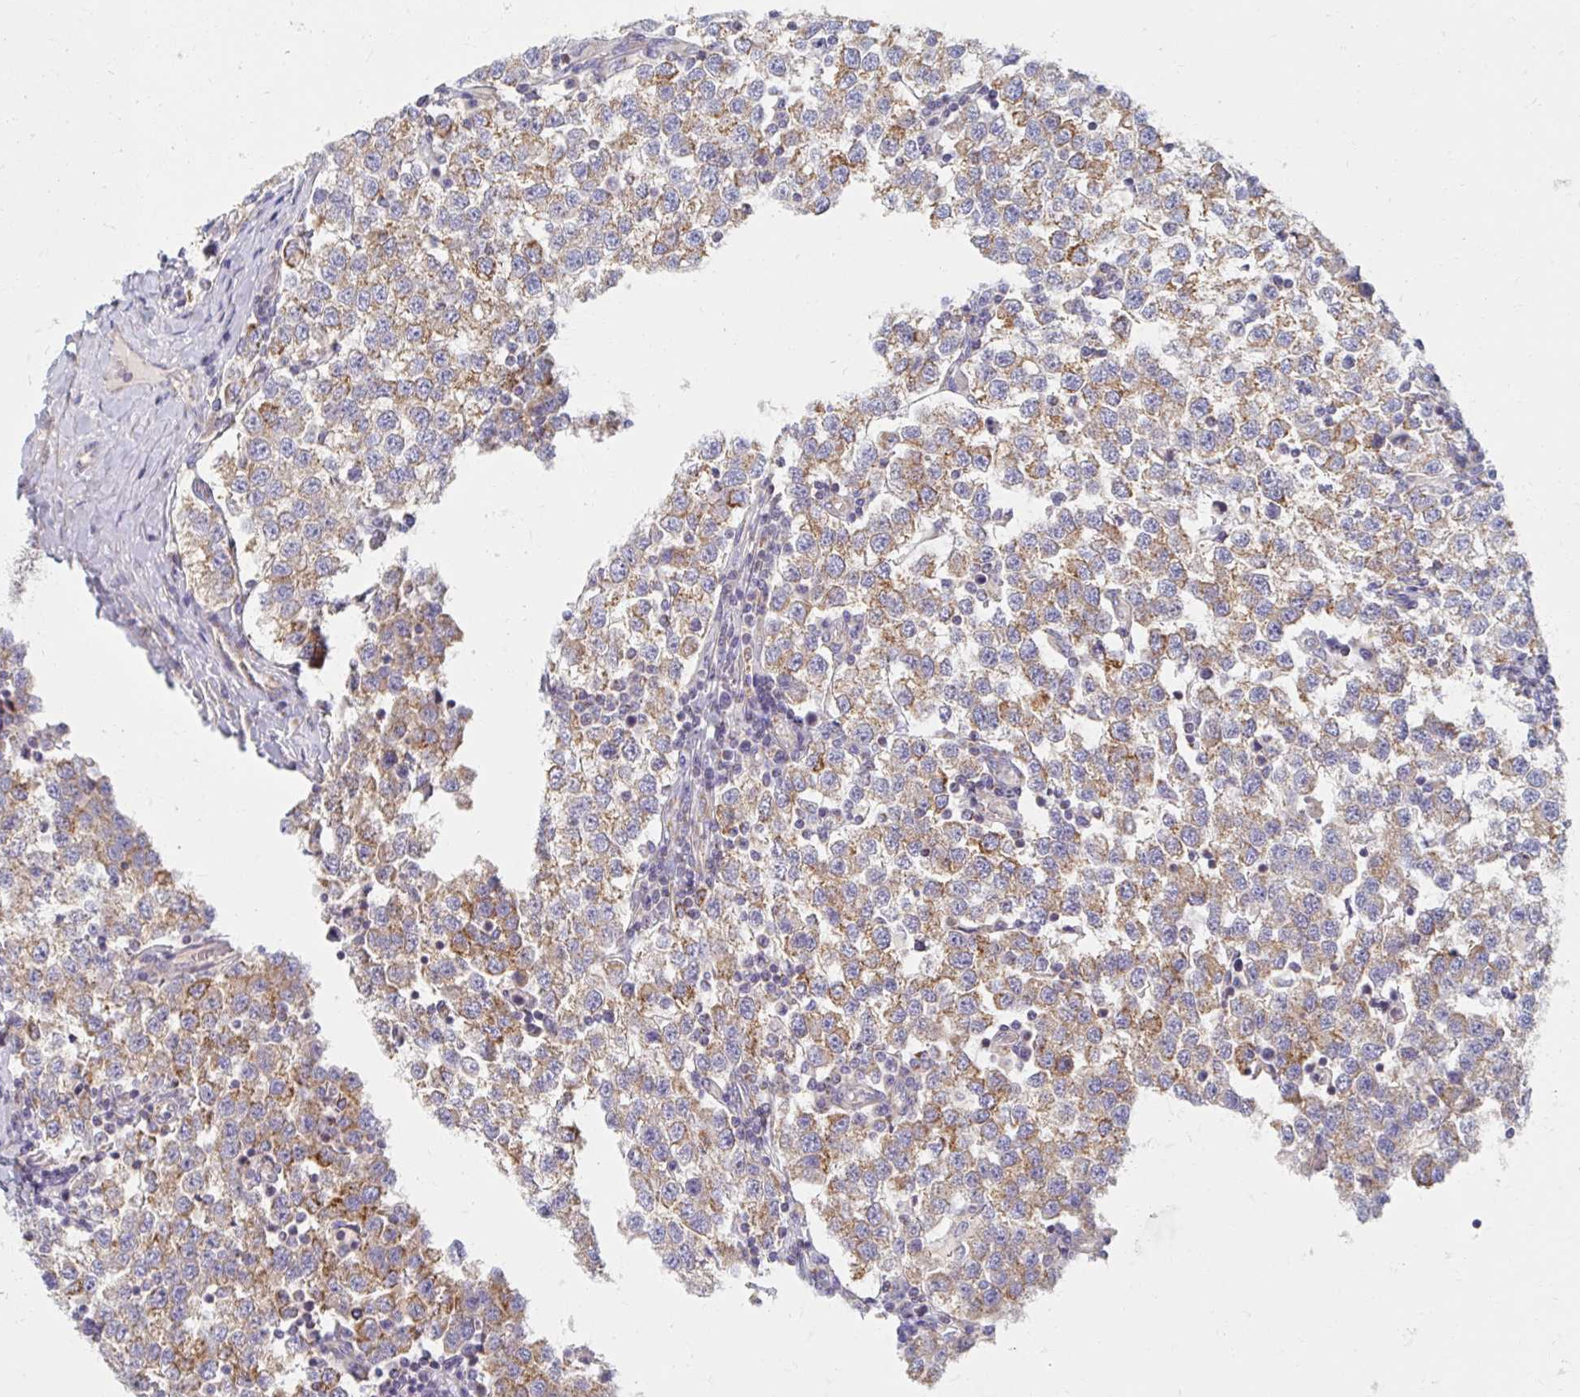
{"staining": {"intensity": "moderate", "quantity": ">75%", "location": "cytoplasmic/membranous"}, "tissue": "testis cancer", "cell_type": "Tumor cells", "image_type": "cancer", "snomed": [{"axis": "morphology", "description": "Seminoma, NOS"}, {"axis": "topography", "description": "Testis"}], "caption": "Immunohistochemical staining of human seminoma (testis) displays medium levels of moderate cytoplasmic/membranous staining in about >75% of tumor cells.", "gene": "MAVS", "patient": {"sex": "male", "age": 34}}